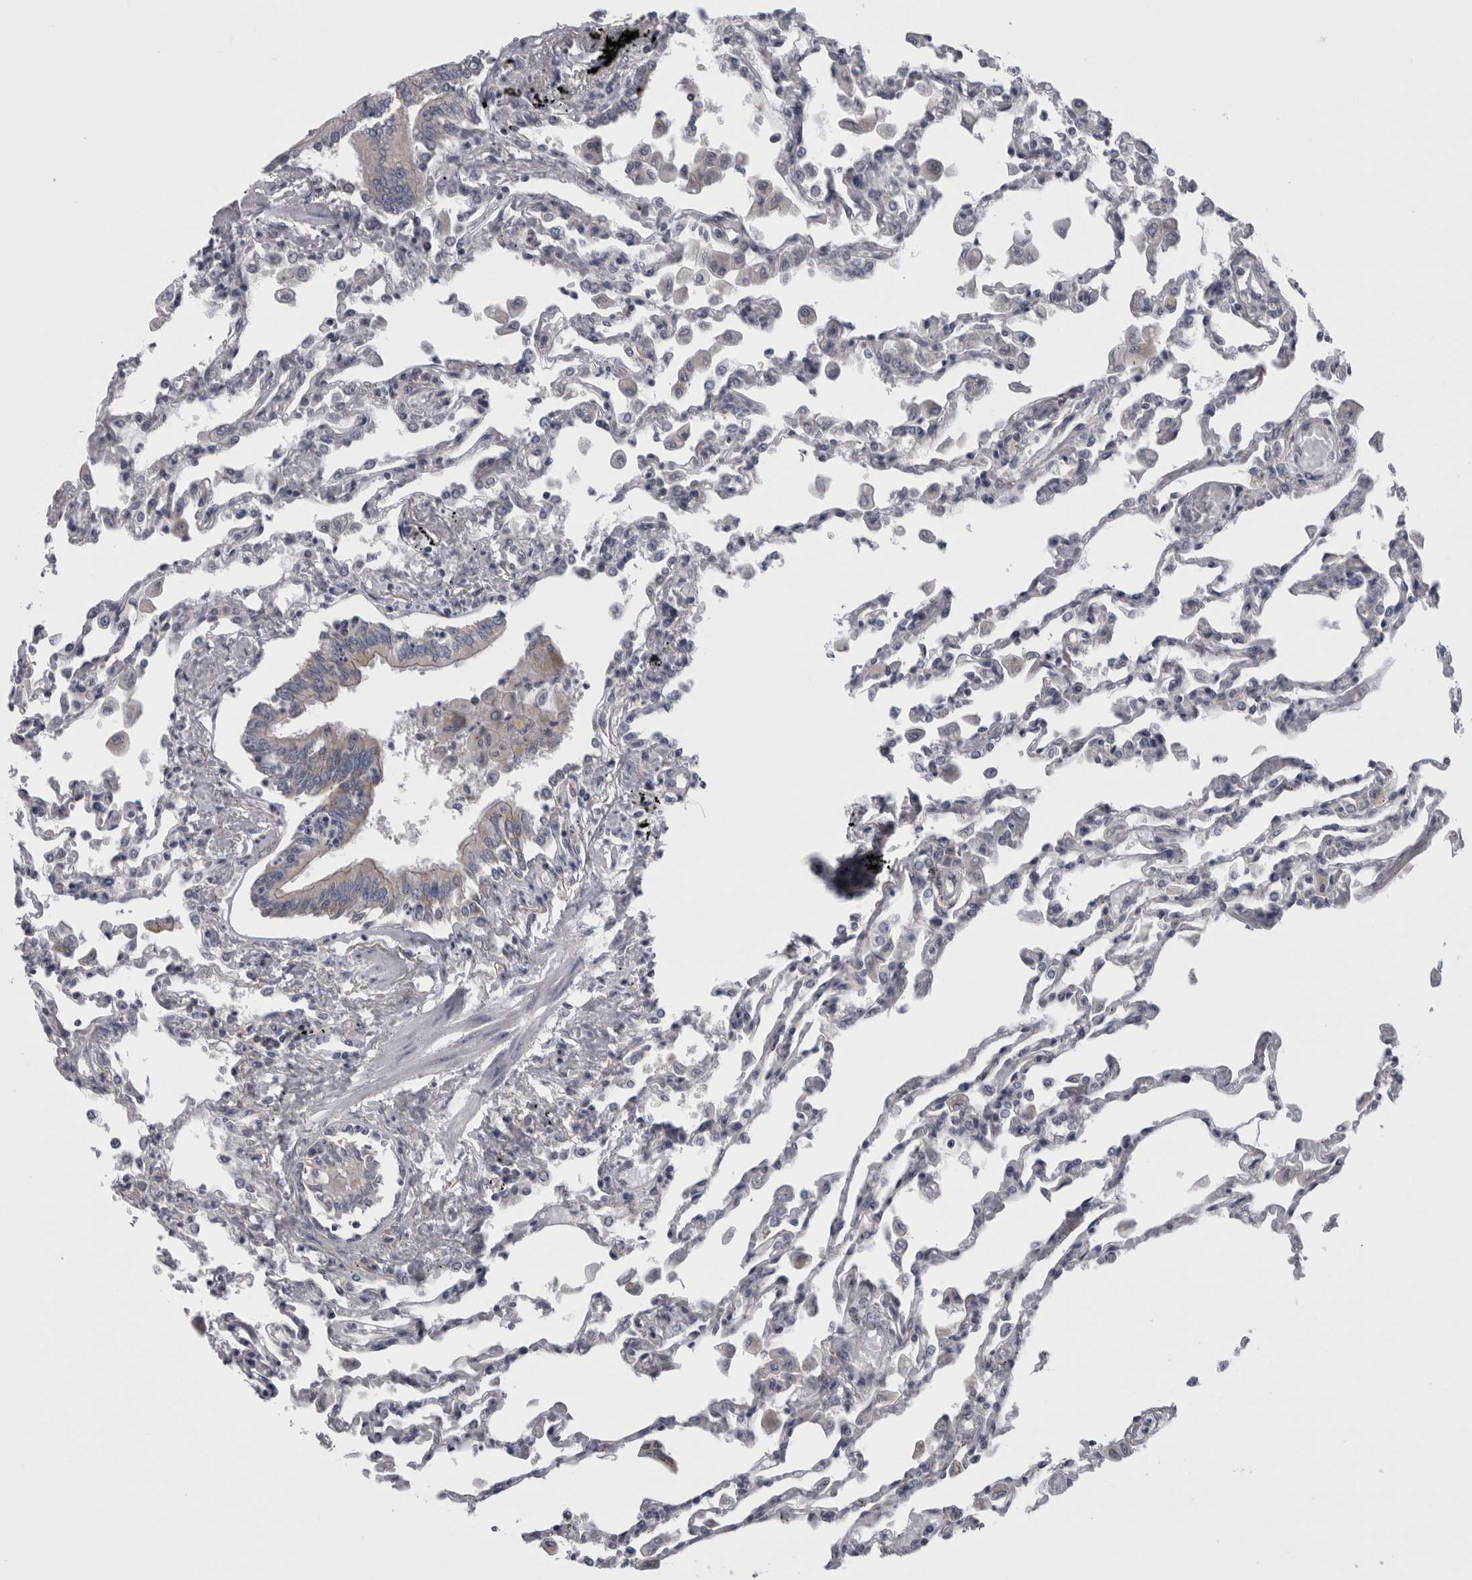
{"staining": {"intensity": "negative", "quantity": "none", "location": "none"}, "tissue": "lung", "cell_type": "Alveolar cells", "image_type": "normal", "snomed": [{"axis": "morphology", "description": "Normal tissue, NOS"}, {"axis": "topography", "description": "Bronchus"}, {"axis": "topography", "description": "Lung"}], "caption": "This is a photomicrograph of immunohistochemistry staining of normal lung, which shows no expression in alveolar cells. (Brightfield microscopy of DAB (3,3'-diaminobenzidine) immunohistochemistry (IHC) at high magnification).", "gene": "PRRC2C", "patient": {"sex": "female", "age": 49}}